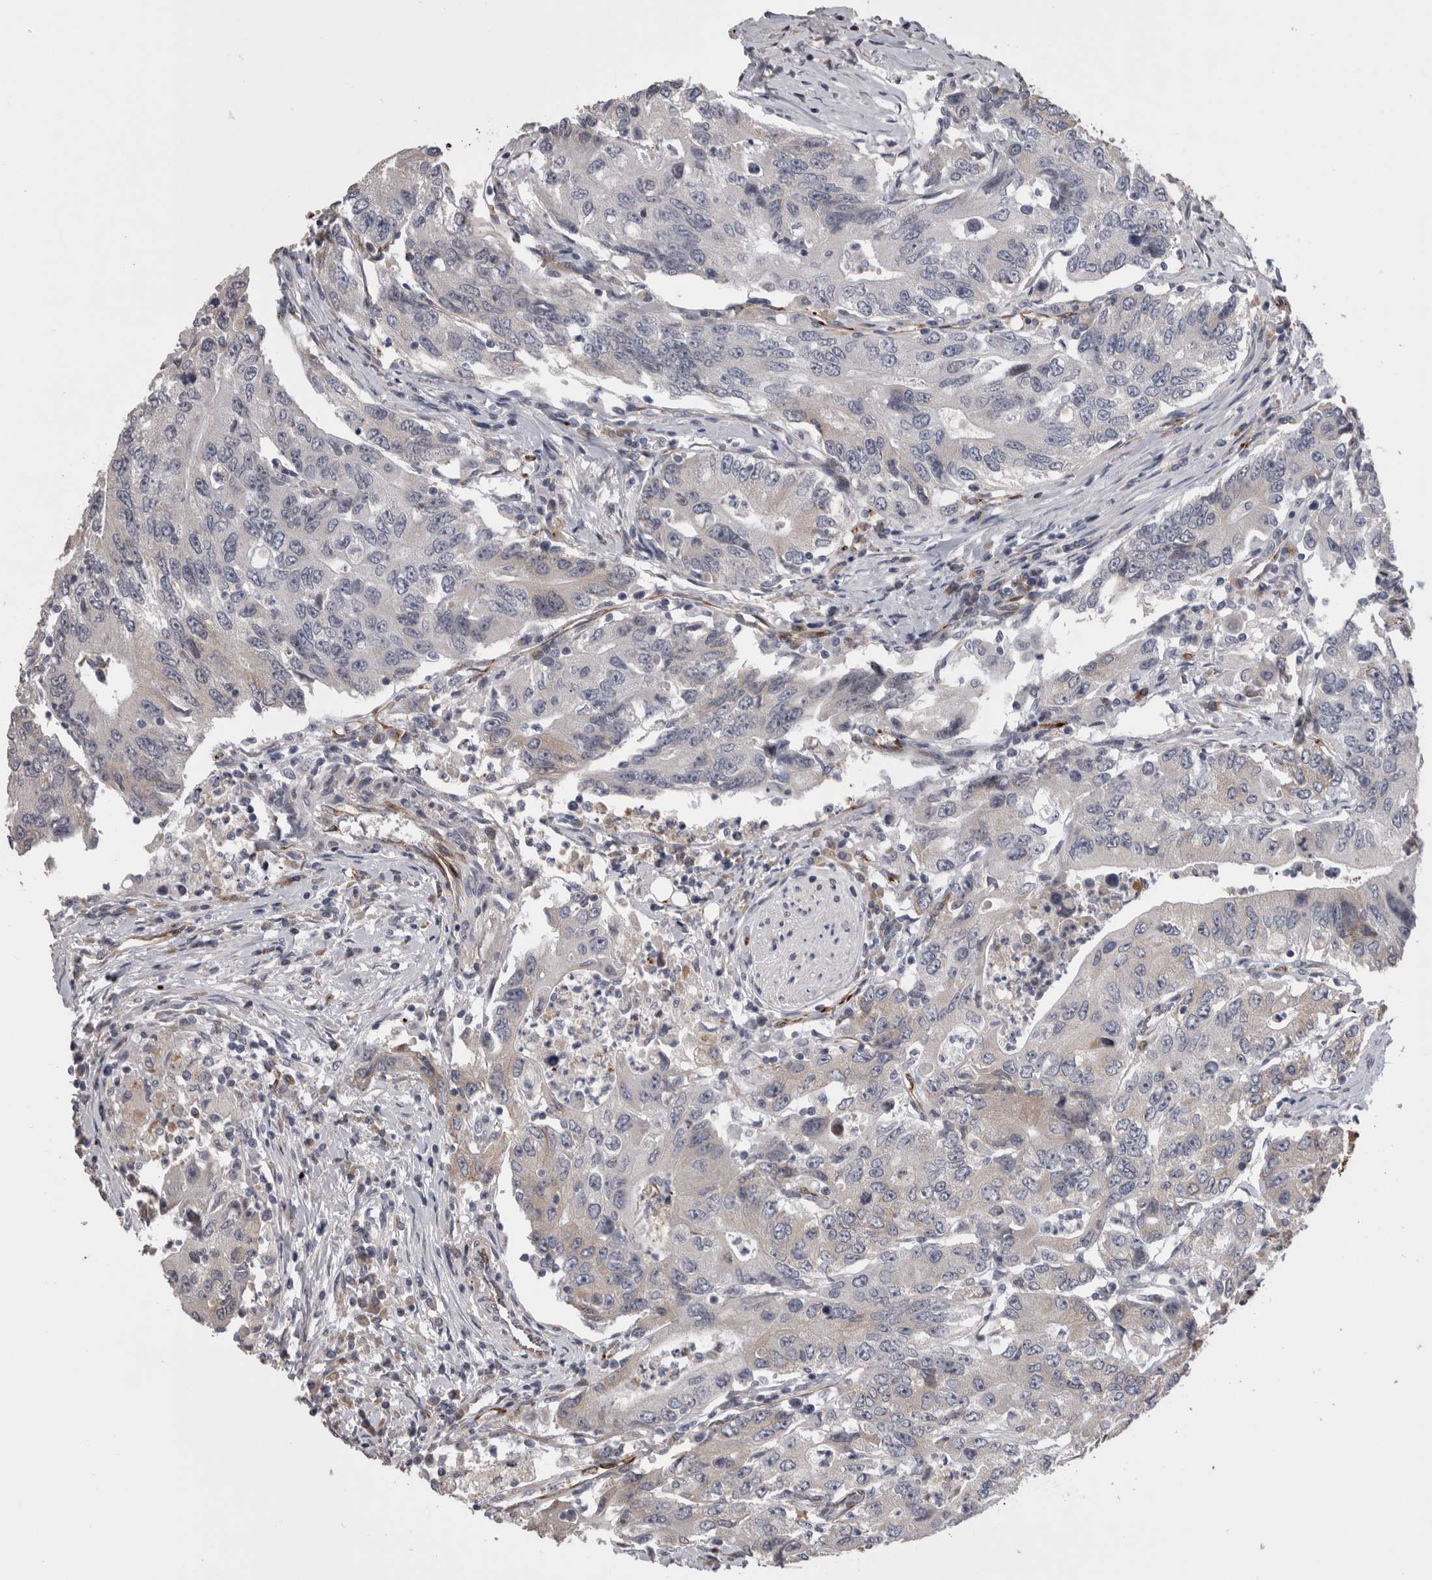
{"staining": {"intensity": "negative", "quantity": "none", "location": "none"}, "tissue": "colorectal cancer", "cell_type": "Tumor cells", "image_type": "cancer", "snomed": [{"axis": "morphology", "description": "Adenocarcinoma, NOS"}, {"axis": "topography", "description": "Colon"}], "caption": "IHC micrograph of neoplastic tissue: human colorectal cancer (adenocarcinoma) stained with DAB exhibits no significant protein expression in tumor cells. (DAB immunohistochemistry visualized using brightfield microscopy, high magnification).", "gene": "STC1", "patient": {"sex": "female", "age": 77}}